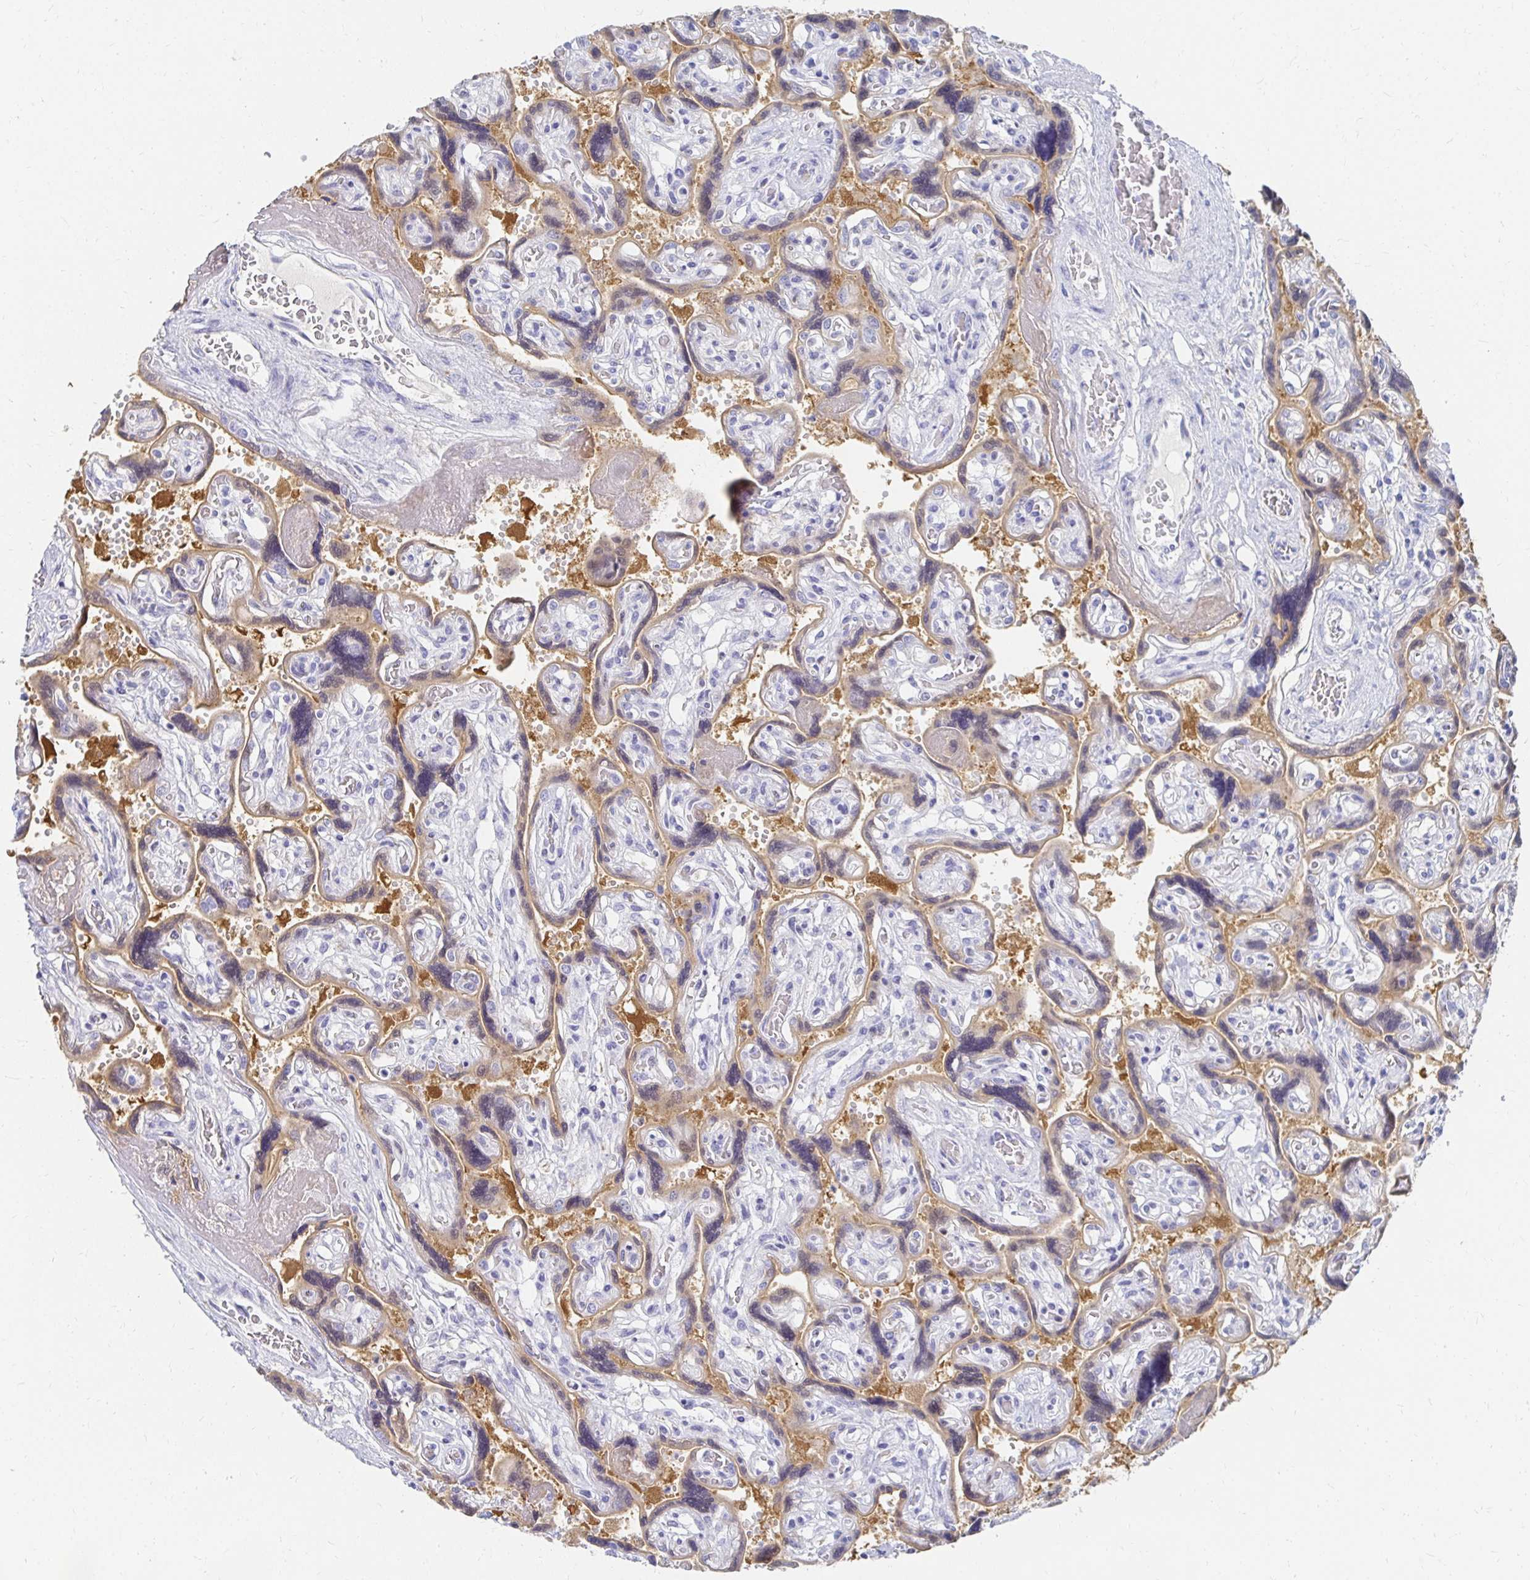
{"staining": {"intensity": "moderate", "quantity": ">75%", "location": "nuclear"}, "tissue": "placenta", "cell_type": "Decidual cells", "image_type": "normal", "snomed": [{"axis": "morphology", "description": "Normal tissue, NOS"}, {"axis": "topography", "description": "Placenta"}], "caption": "A photomicrograph of human placenta stained for a protein shows moderate nuclear brown staining in decidual cells. (IHC, brightfield microscopy, high magnification).", "gene": "CLIC3", "patient": {"sex": "female", "age": 32}}